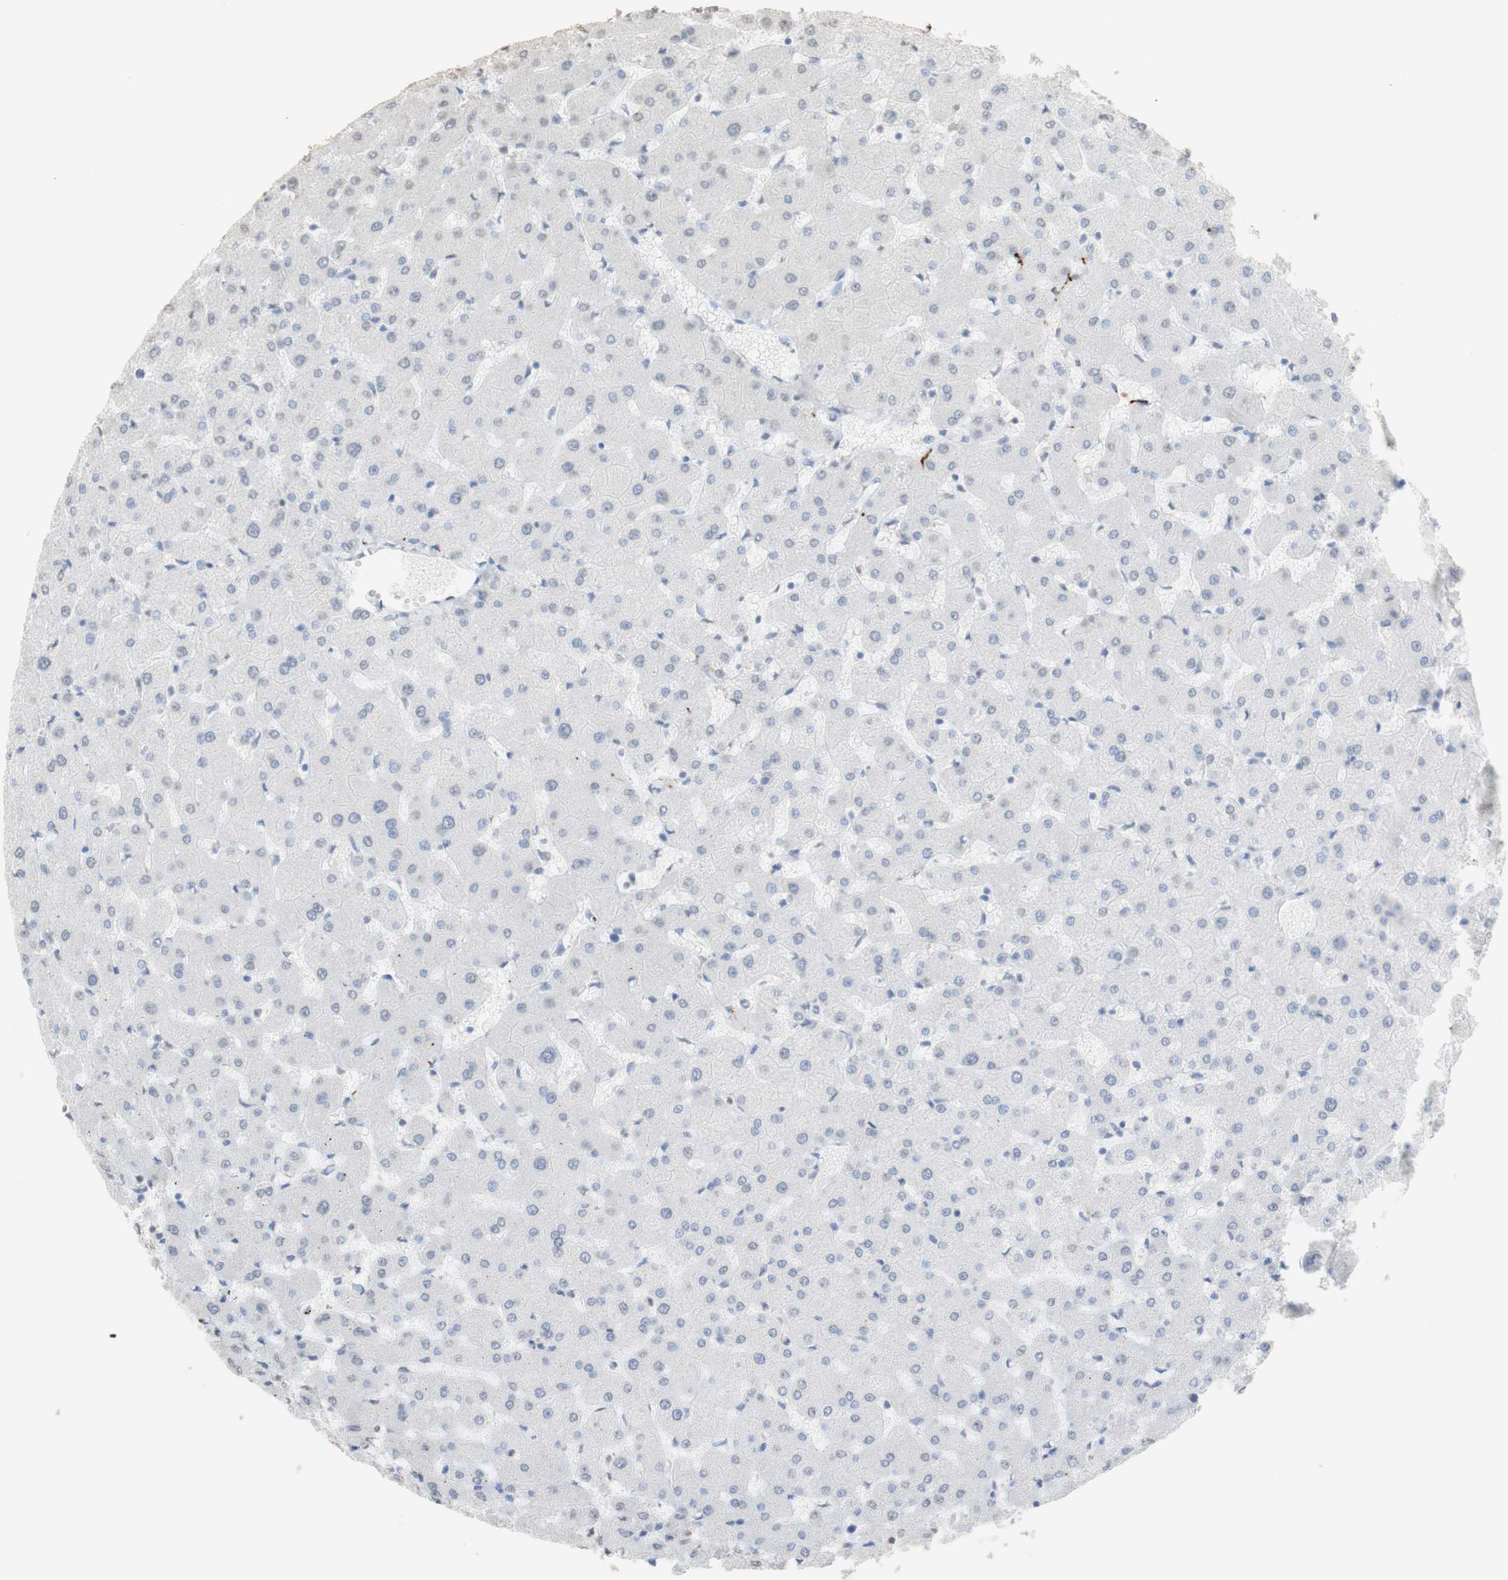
{"staining": {"intensity": "negative", "quantity": "none", "location": "none"}, "tissue": "liver", "cell_type": "Cholangiocytes", "image_type": "normal", "snomed": [{"axis": "morphology", "description": "Normal tissue, NOS"}, {"axis": "topography", "description": "Liver"}], "caption": "Liver was stained to show a protein in brown. There is no significant staining in cholangiocytes. (DAB (3,3'-diaminobenzidine) immunohistochemistry visualized using brightfield microscopy, high magnification).", "gene": "L1CAM", "patient": {"sex": "female", "age": 63}}